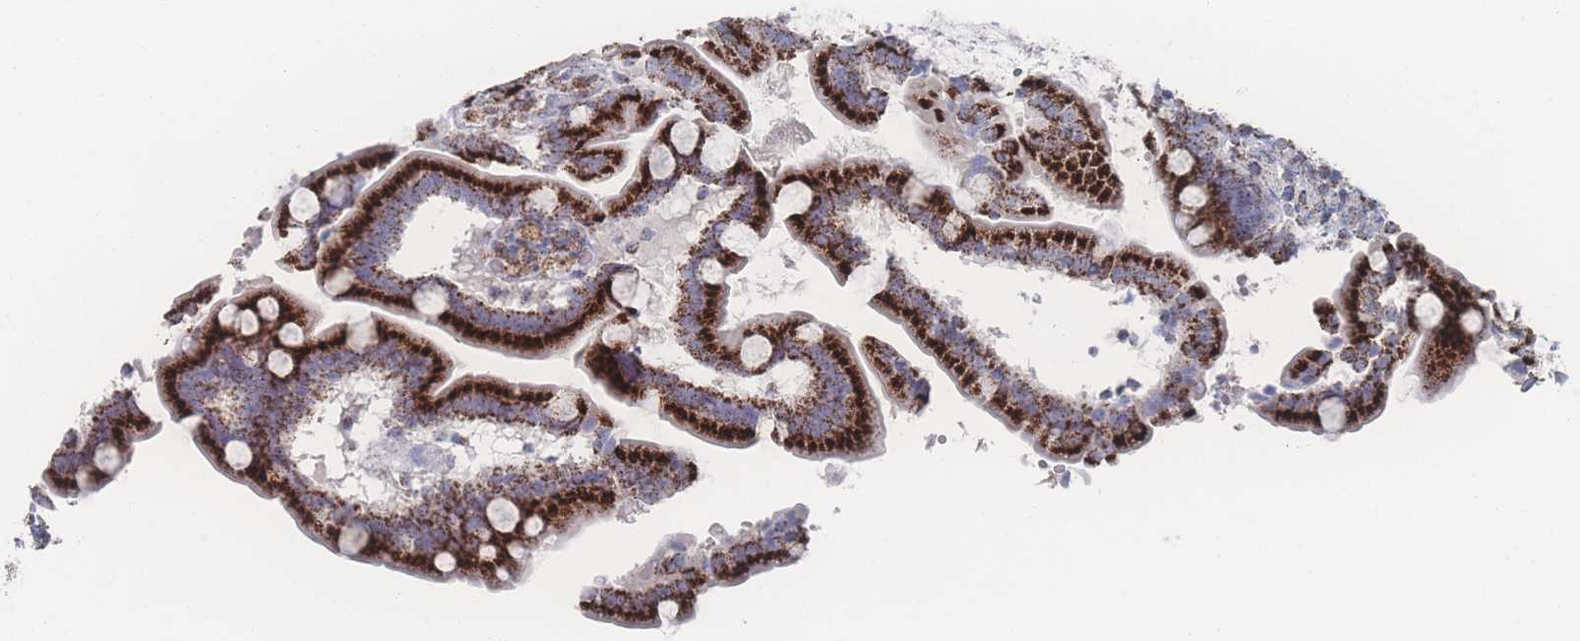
{"staining": {"intensity": "strong", "quantity": ">75%", "location": "cytoplasmic/membranous"}, "tissue": "small intestine", "cell_type": "Glandular cells", "image_type": "normal", "snomed": [{"axis": "morphology", "description": "Normal tissue, NOS"}, {"axis": "topography", "description": "Small intestine"}], "caption": "Brown immunohistochemical staining in unremarkable human small intestine exhibits strong cytoplasmic/membranous positivity in about >75% of glandular cells.", "gene": "PEX14", "patient": {"sex": "female", "age": 64}}